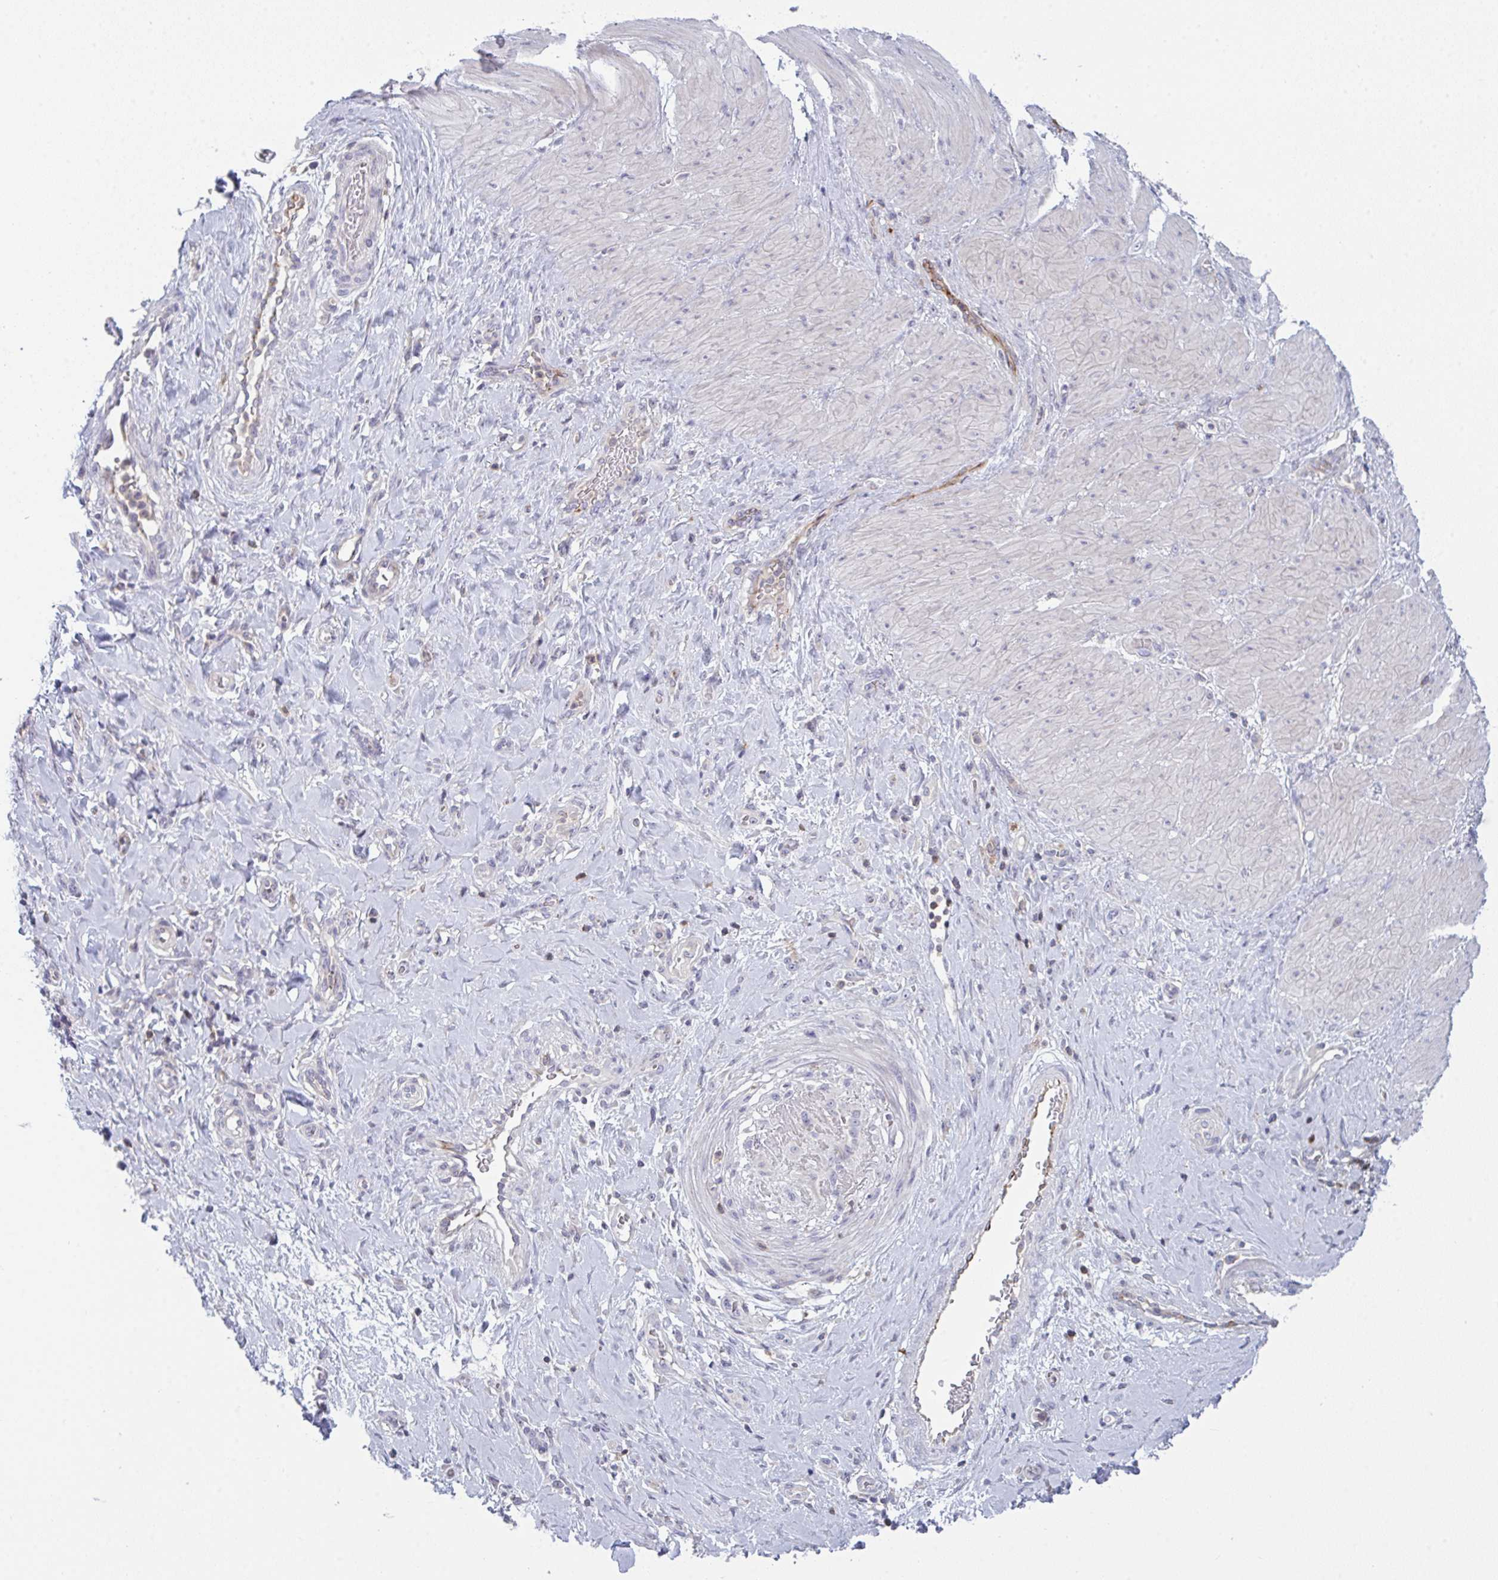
{"staining": {"intensity": "negative", "quantity": "none", "location": "none"}, "tissue": "stomach cancer", "cell_type": "Tumor cells", "image_type": "cancer", "snomed": [{"axis": "morphology", "description": "Adenocarcinoma, NOS"}, {"axis": "topography", "description": "Stomach"}], "caption": "DAB (3,3'-diaminobenzidine) immunohistochemical staining of stomach adenocarcinoma reveals no significant expression in tumor cells.", "gene": "CD80", "patient": {"sex": "male", "age": 48}}